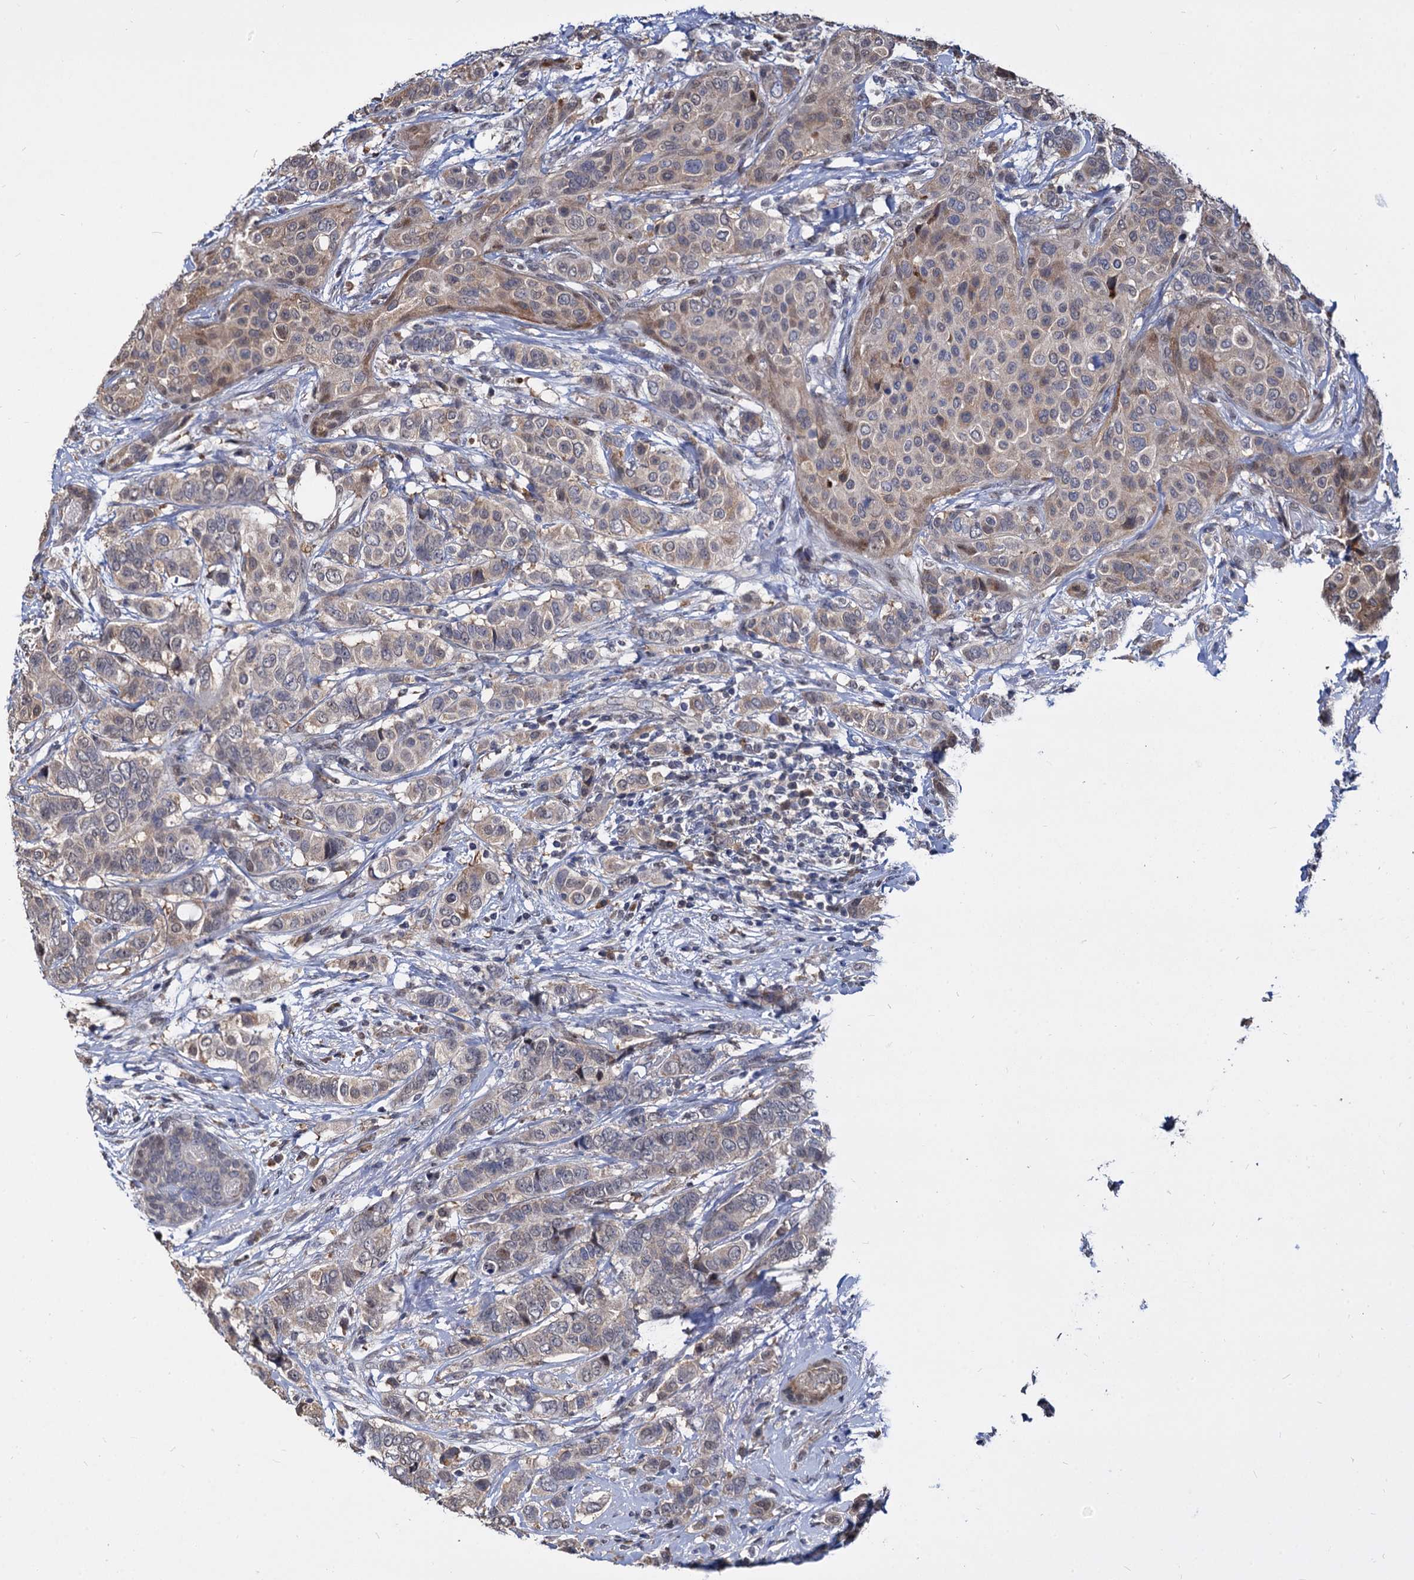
{"staining": {"intensity": "weak", "quantity": "25%-75%", "location": "cytoplasmic/membranous,nuclear"}, "tissue": "breast cancer", "cell_type": "Tumor cells", "image_type": "cancer", "snomed": [{"axis": "morphology", "description": "Lobular carcinoma"}, {"axis": "topography", "description": "Breast"}], "caption": "A histopathology image of human breast cancer (lobular carcinoma) stained for a protein reveals weak cytoplasmic/membranous and nuclear brown staining in tumor cells. Nuclei are stained in blue.", "gene": "PSMD4", "patient": {"sex": "female", "age": 51}}